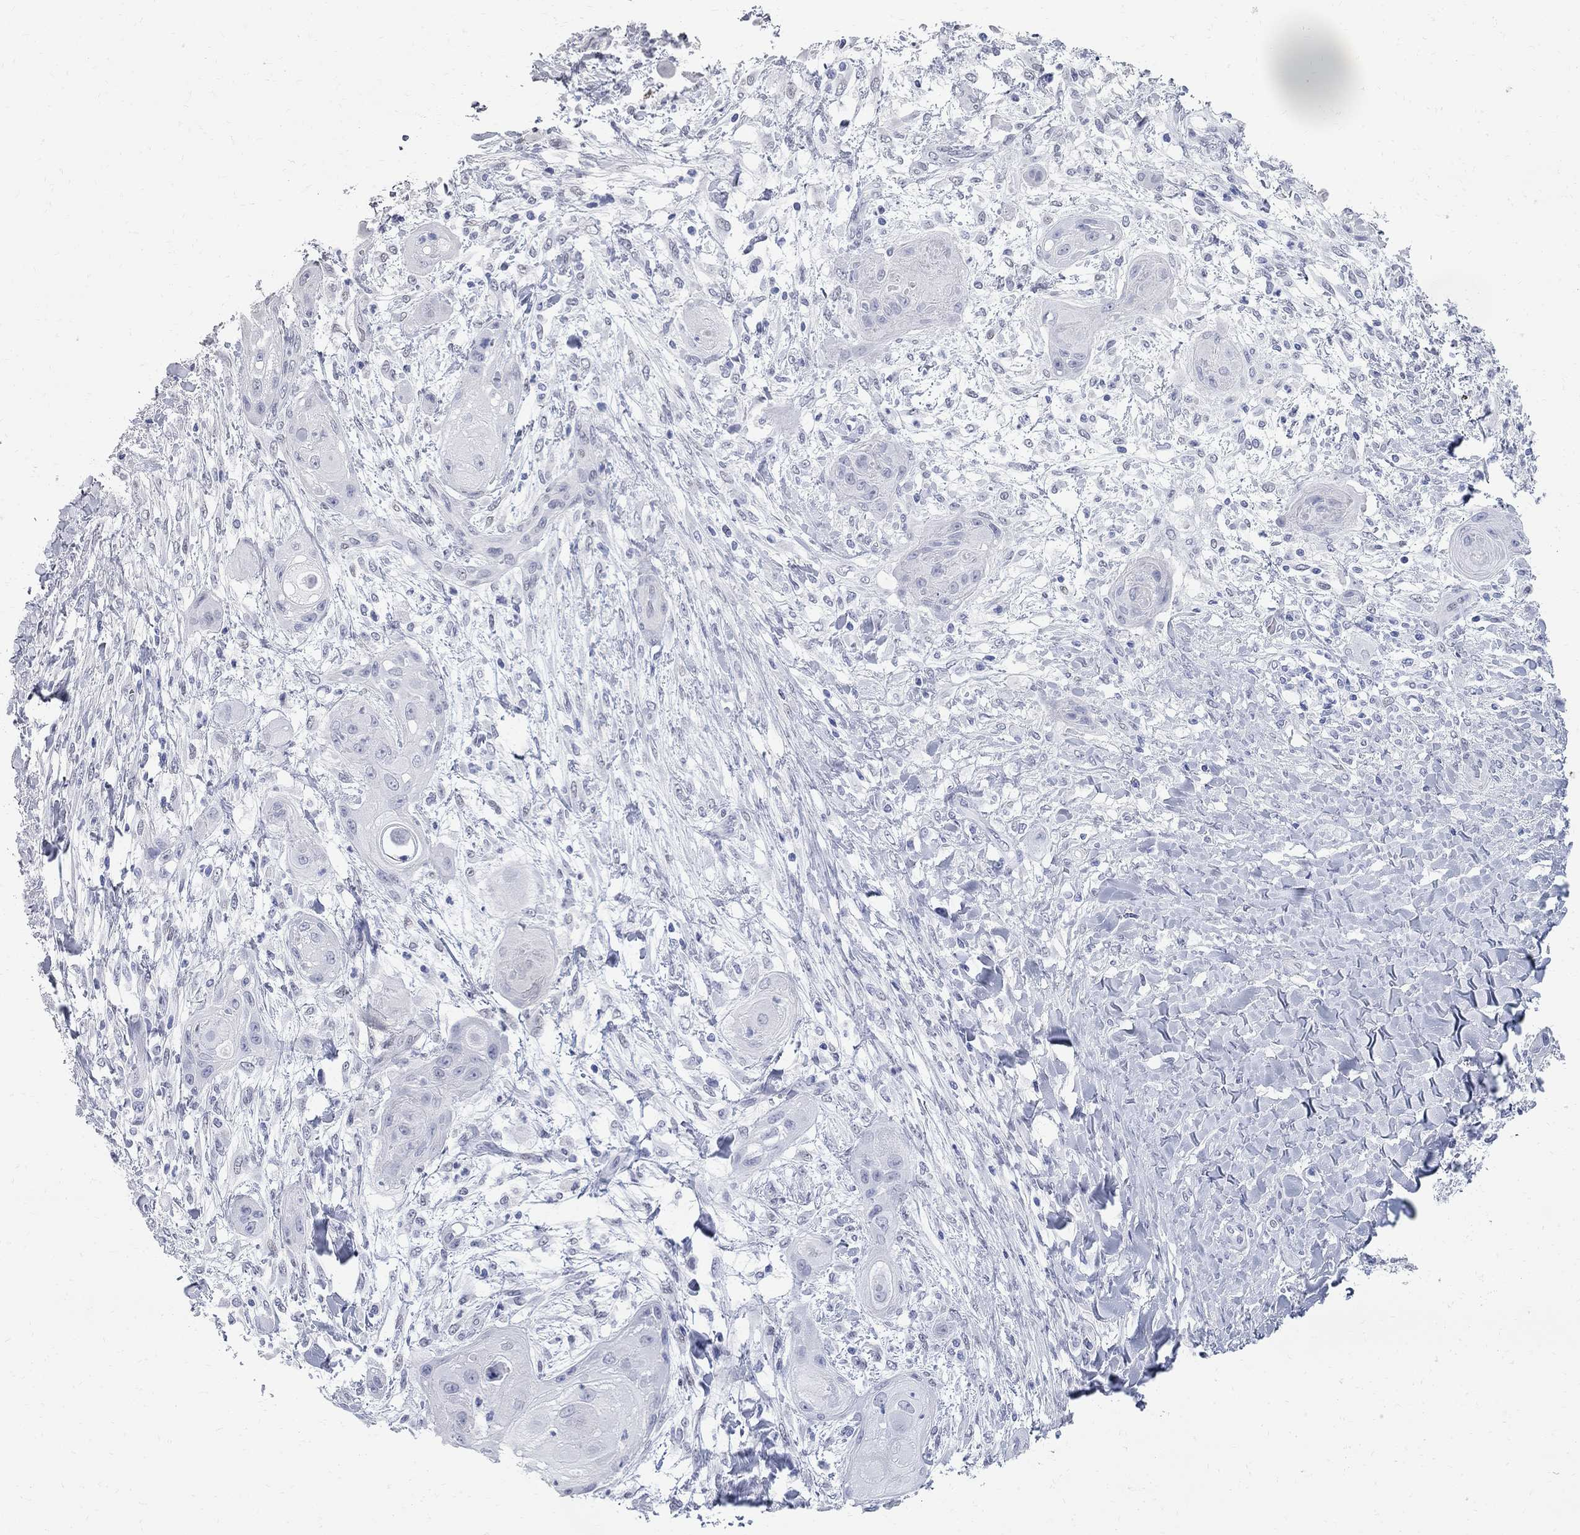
{"staining": {"intensity": "negative", "quantity": "none", "location": "none"}, "tissue": "skin cancer", "cell_type": "Tumor cells", "image_type": "cancer", "snomed": [{"axis": "morphology", "description": "Squamous cell carcinoma, NOS"}, {"axis": "topography", "description": "Skin"}], "caption": "Immunohistochemical staining of human skin cancer shows no significant expression in tumor cells.", "gene": "BPIFB1", "patient": {"sex": "male", "age": 62}}